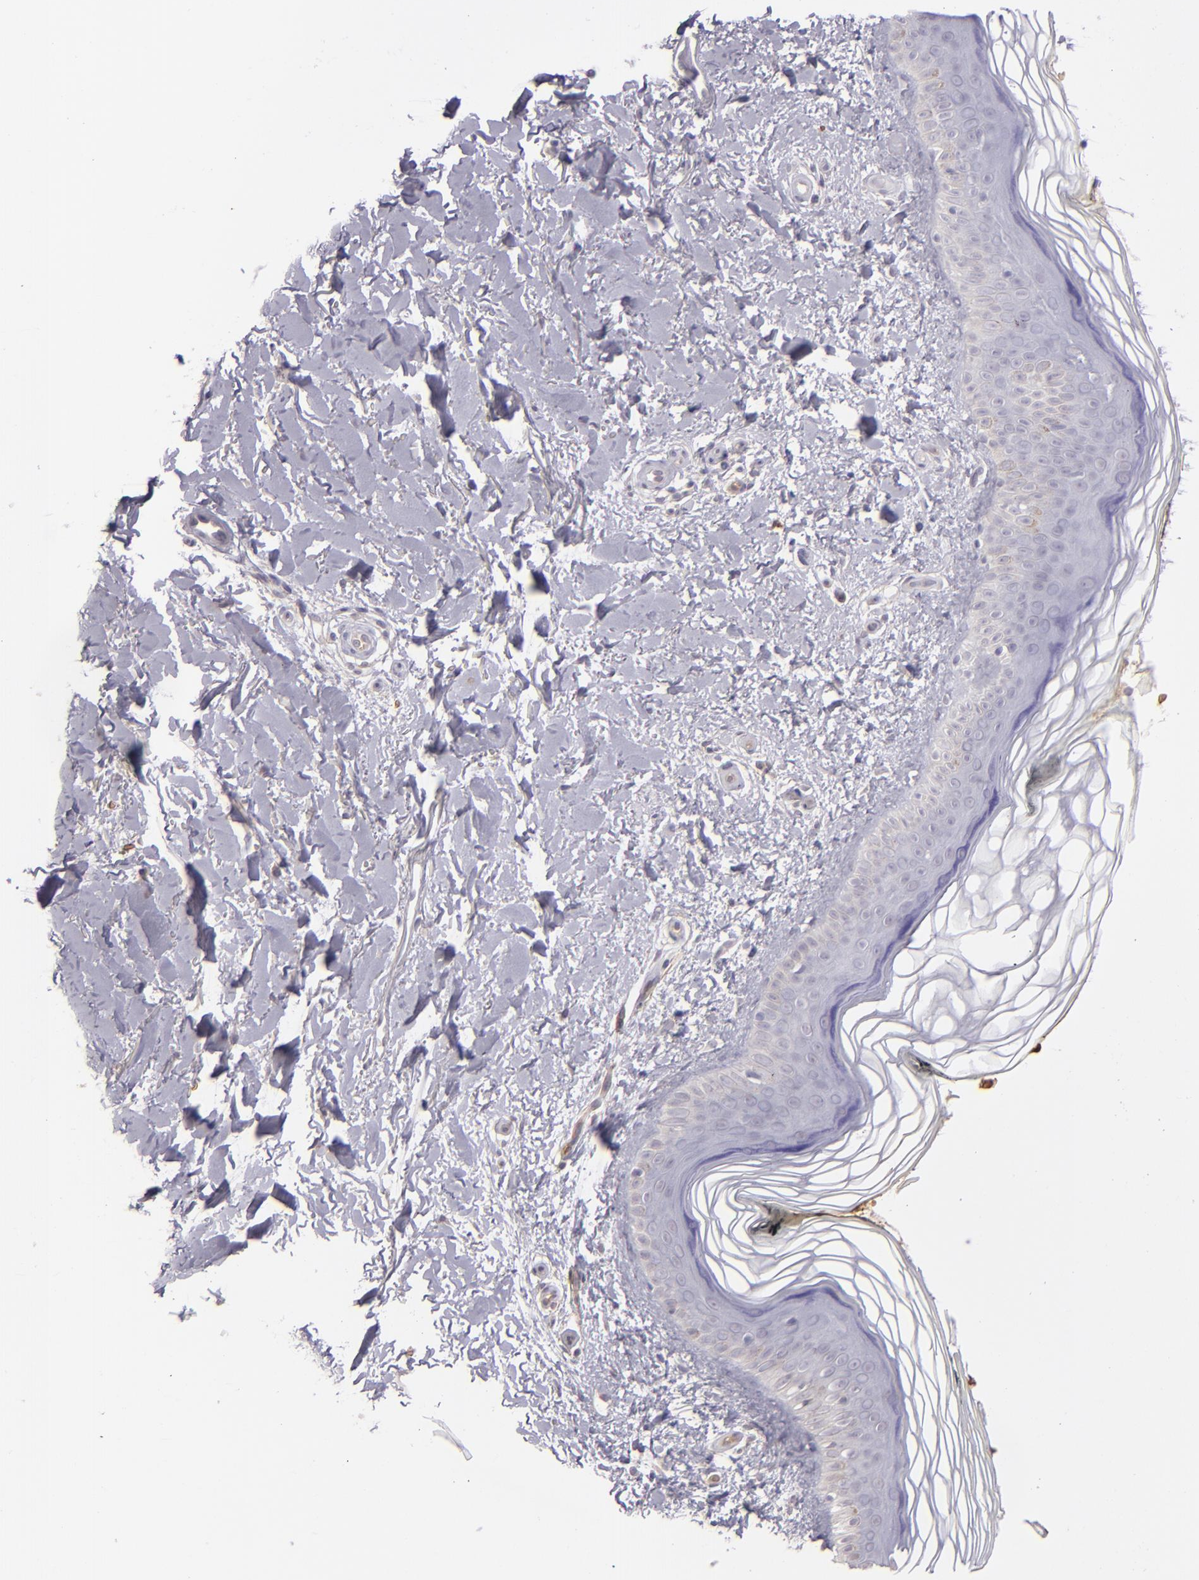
{"staining": {"intensity": "negative", "quantity": "none", "location": "none"}, "tissue": "skin", "cell_type": "Fibroblasts", "image_type": "normal", "snomed": [{"axis": "morphology", "description": "Normal tissue, NOS"}, {"axis": "topography", "description": "Skin"}], "caption": "The photomicrograph exhibits no significant staining in fibroblasts of skin. (DAB immunohistochemistry, high magnification).", "gene": "ACE", "patient": {"sex": "female", "age": 19}}